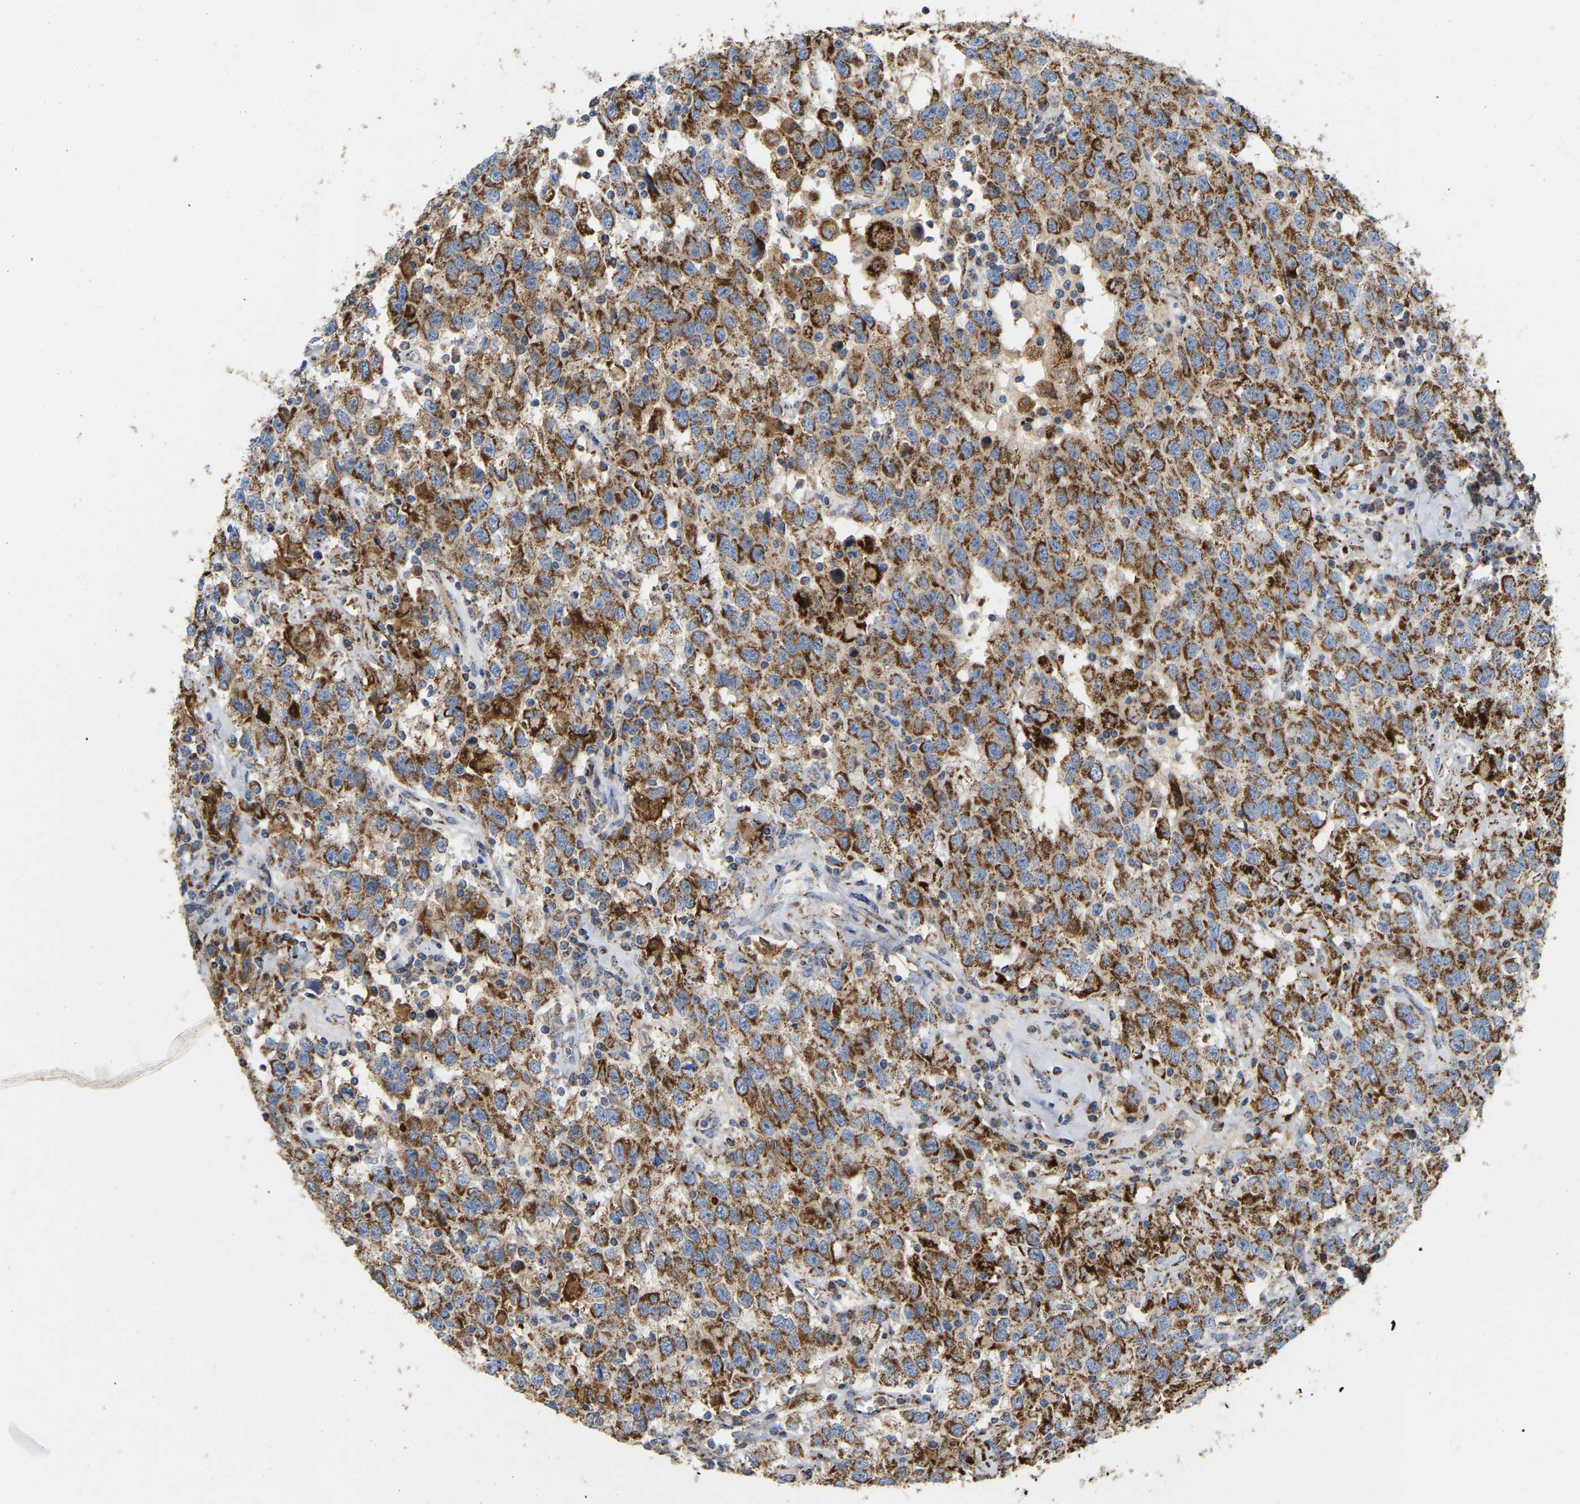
{"staining": {"intensity": "strong", "quantity": ">75%", "location": "cytoplasmic/membranous"}, "tissue": "testis cancer", "cell_type": "Tumor cells", "image_type": "cancer", "snomed": [{"axis": "morphology", "description": "Seminoma, NOS"}, {"axis": "topography", "description": "Testis"}], "caption": "Brown immunohistochemical staining in human seminoma (testis) shows strong cytoplasmic/membranous staining in approximately >75% of tumor cells.", "gene": "HIBADH", "patient": {"sex": "male", "age": 41}}